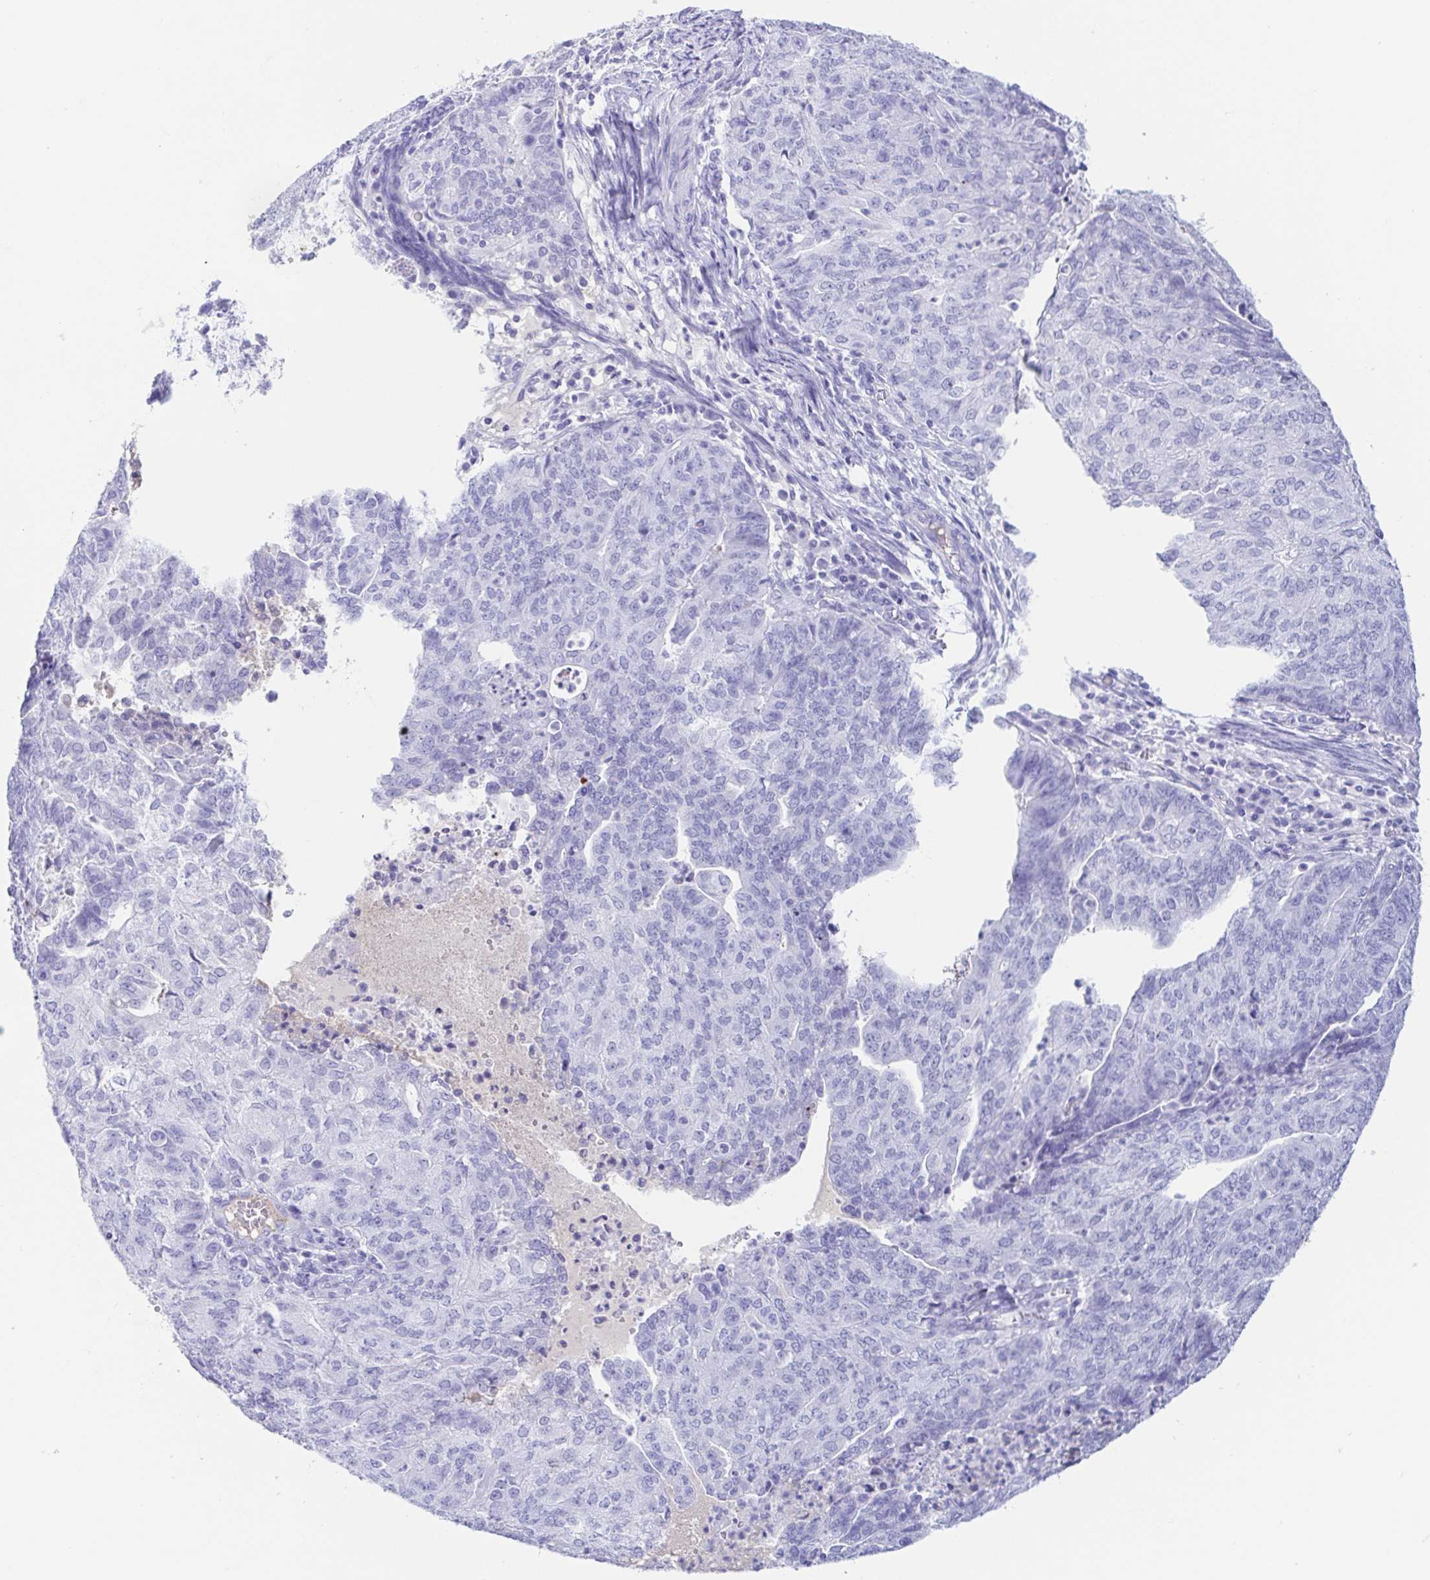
{"staining": {"intensity": "negative", "quantity": "none", "location": "none"}, "tissue": "endometrial cancer", "cell_type": "Tumor cells", "image_type": "cancer", "snomed": [{"axis": "morphology", "description": "Adenocarcinoma, NOS"}, {"axis": "topography", "description": "Endometrium"}], "caption": "Endometrial cancer was stained to show a protein in brown. There is no significant staining in tumor cells.", "gene": "GKN1", "patient": {"sex": "female", "age": 82}}